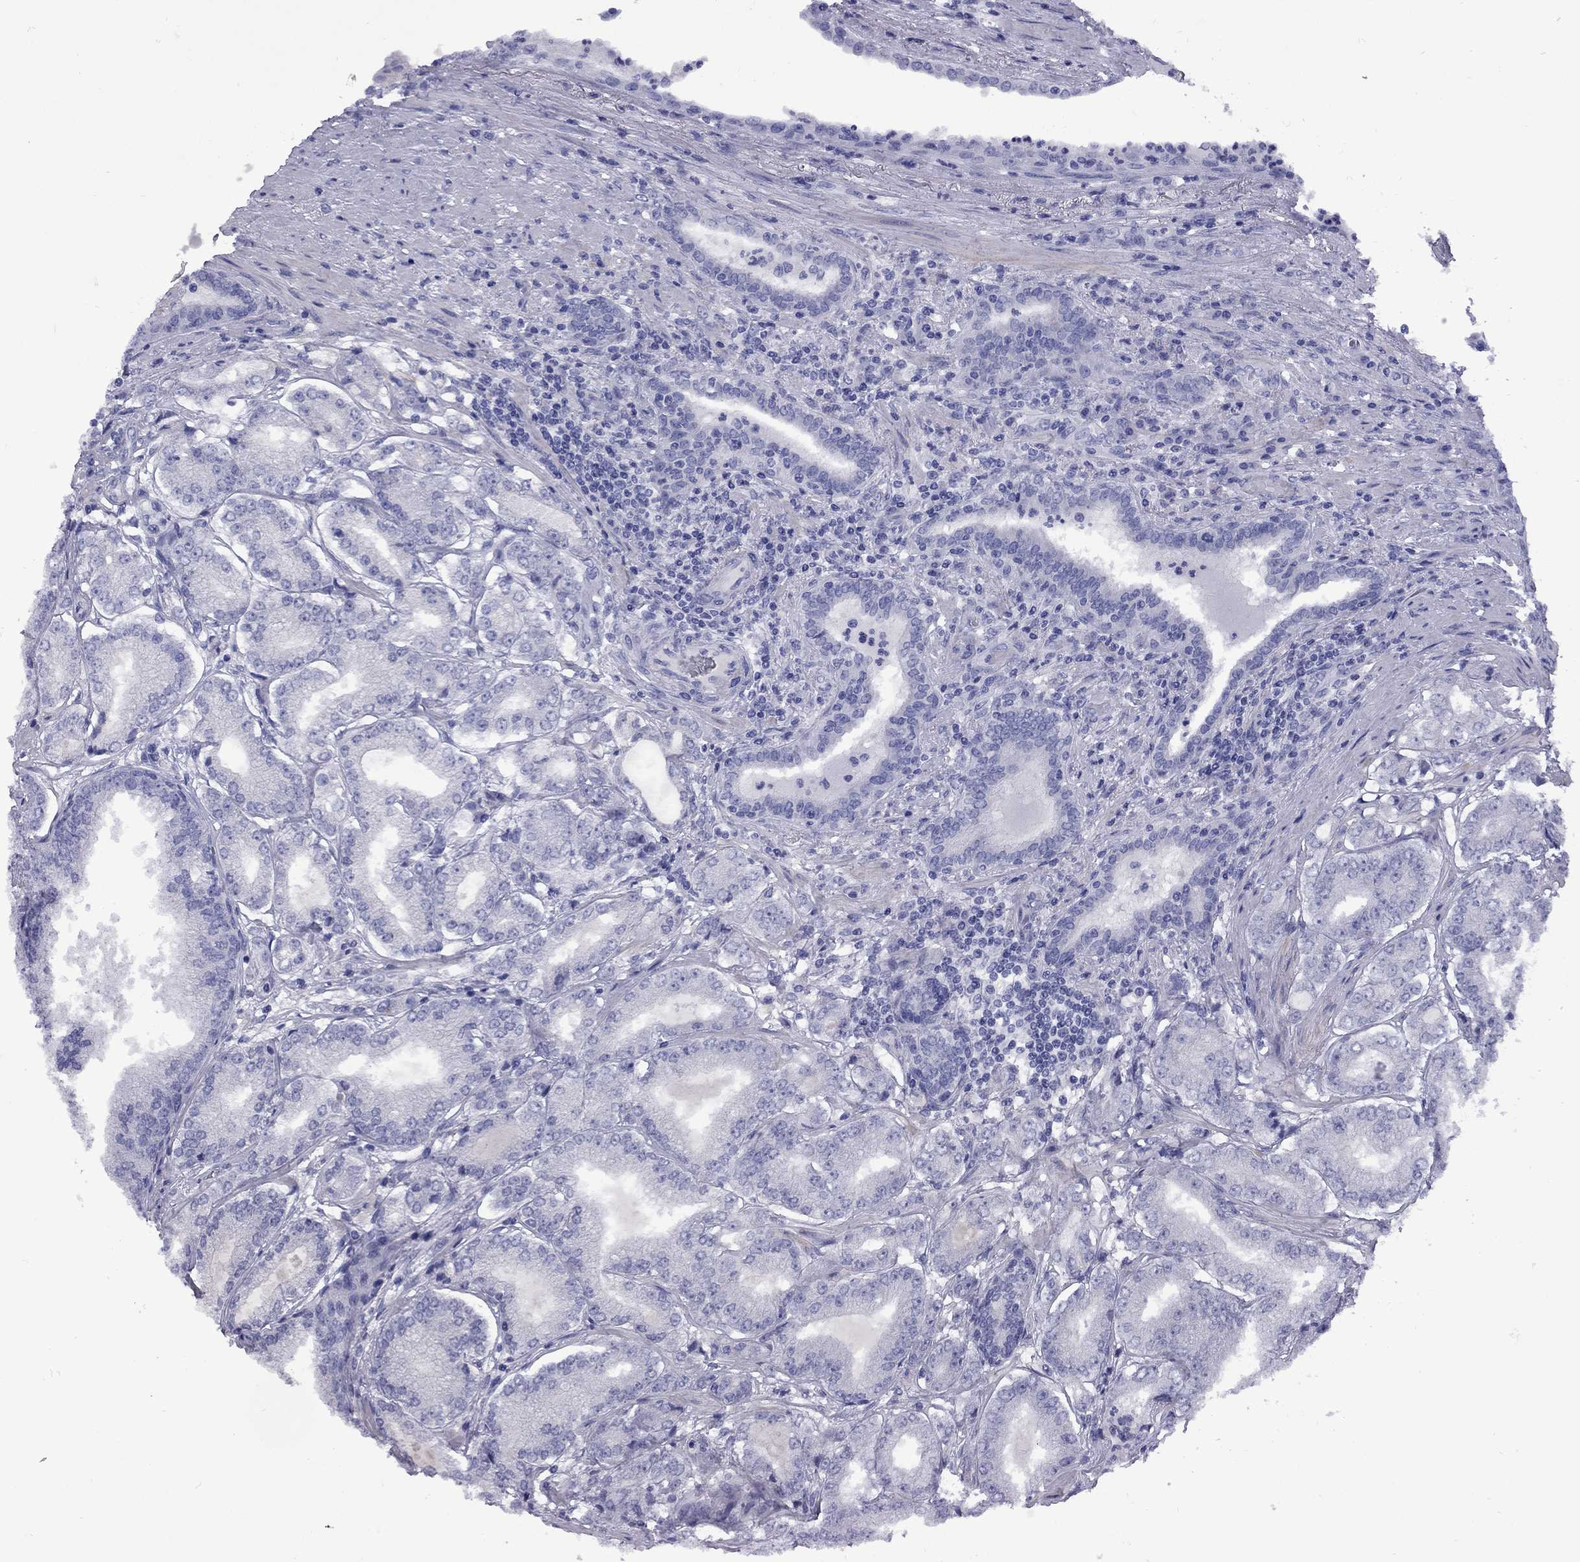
{"staining": {"intensity": "negative", "quantity": "none", "location": "none"}, "tissue": "prostate cancer", "cell_type": "Tumor cells", "image_type": "cancer", "snomed": [{"axis": "morphology", "description": "Adenocarcinoma, NOS"}, {"axis": "topography", "description": "Prostate"}], "caption": "Tumor cells show no significant expression in prostate cancer. (DAB immunohistochemistry (IHC) with hematoxylin counter stain).", "gene": "EPPIN", "patient": {"sex": "male", "age": 65}}